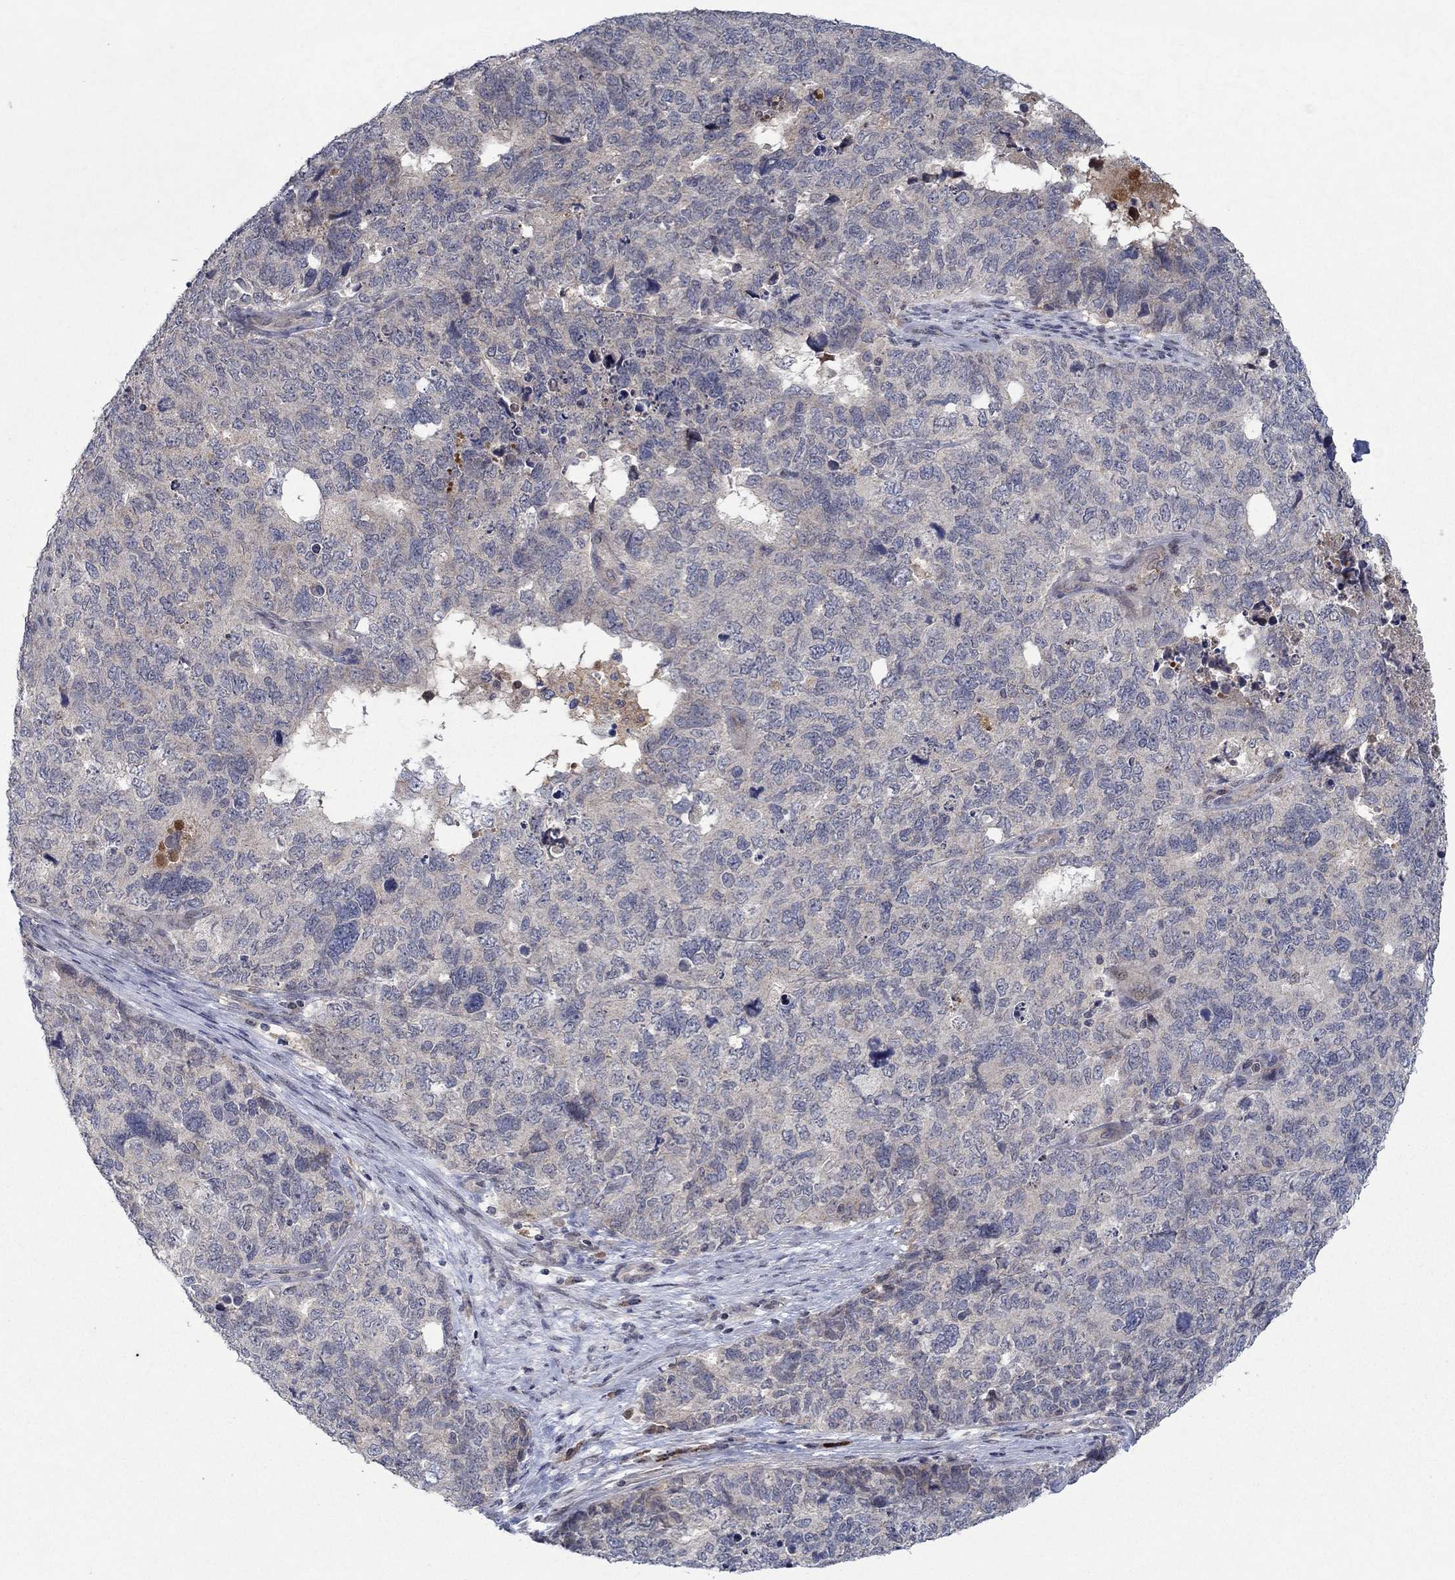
{"staining": {"intensity": "weak", "quantity": "25%-75%", "location": "cytoplasmic/membranous"}, "tissue": "cervical cancer", "cell_type": "Tumor cells", "image_type": "cancer", "snomed": [{"axis": "morphology", "description": "Squamous cell carcinoma, NOS"}, {"axis": "topography", "description": "Cervix"}], "caption": "Cervical cancer (squamous cell carcinoma) stained for a protein (brown) reveals weak cytoplasmic/membranous positive staining in about 25%-75% of tumor cells.", "gene": "IL4", "patient": {"sex": "female", "age": 63}}